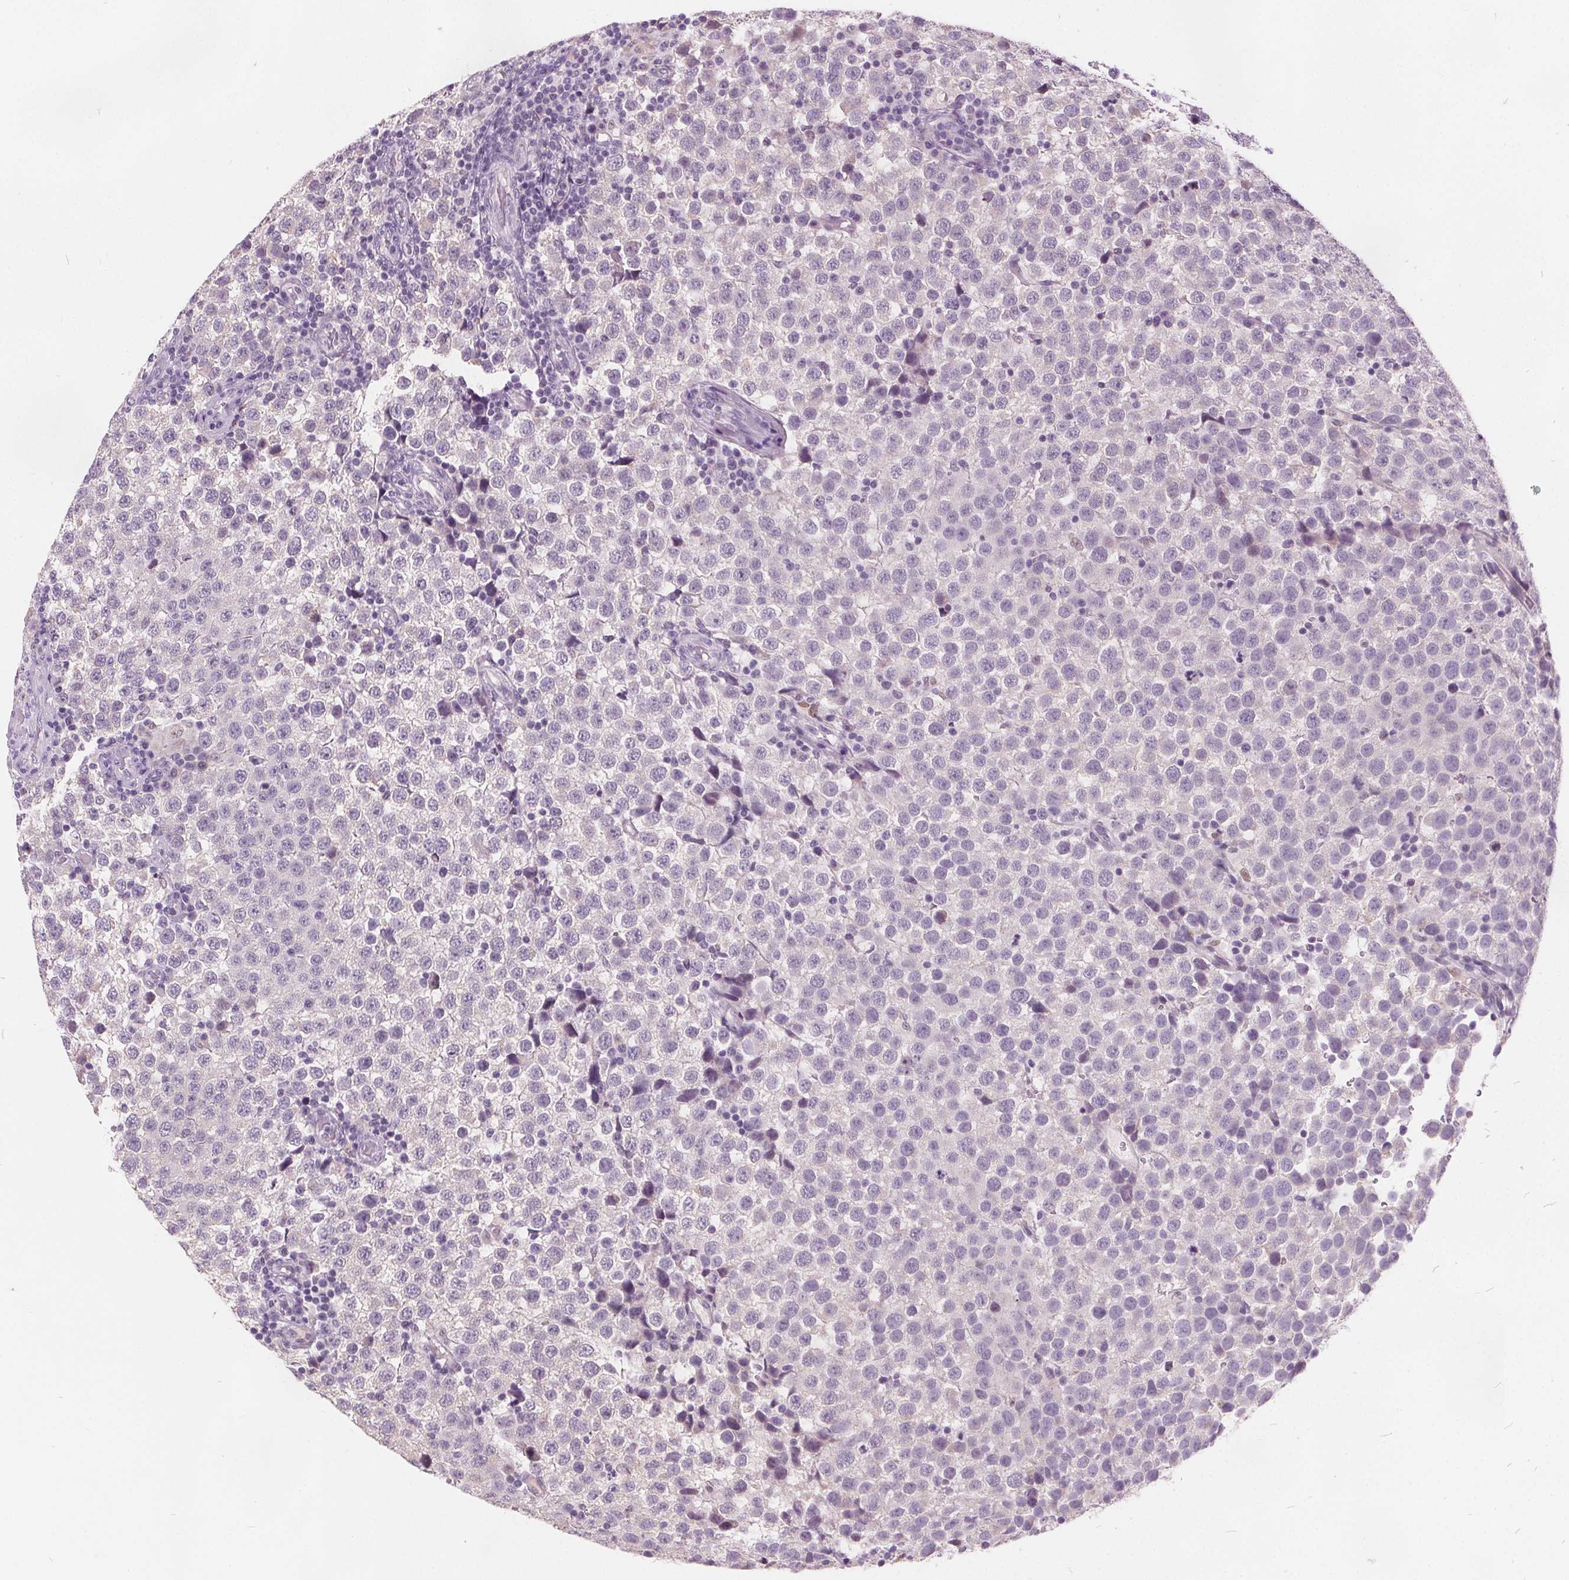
{"staining": {"intensity": "negative", "quantity": "none", "location": "none"}, "tissue": "testis cancer", "cell_type": "Tumor cells", "image_type": "cancer", "snomed": [{"axis": "morphology", "description": "Seminoma, NOS"}, {"axis": "topography", "description": "Testis"}], "caption": "An IHC micrograph of seminoma (testis) is shown. There is no staining in tumor cells of seminoma (testis).", "gene": "ACOX2", "patient": {"sex": "male", "age": 34}}